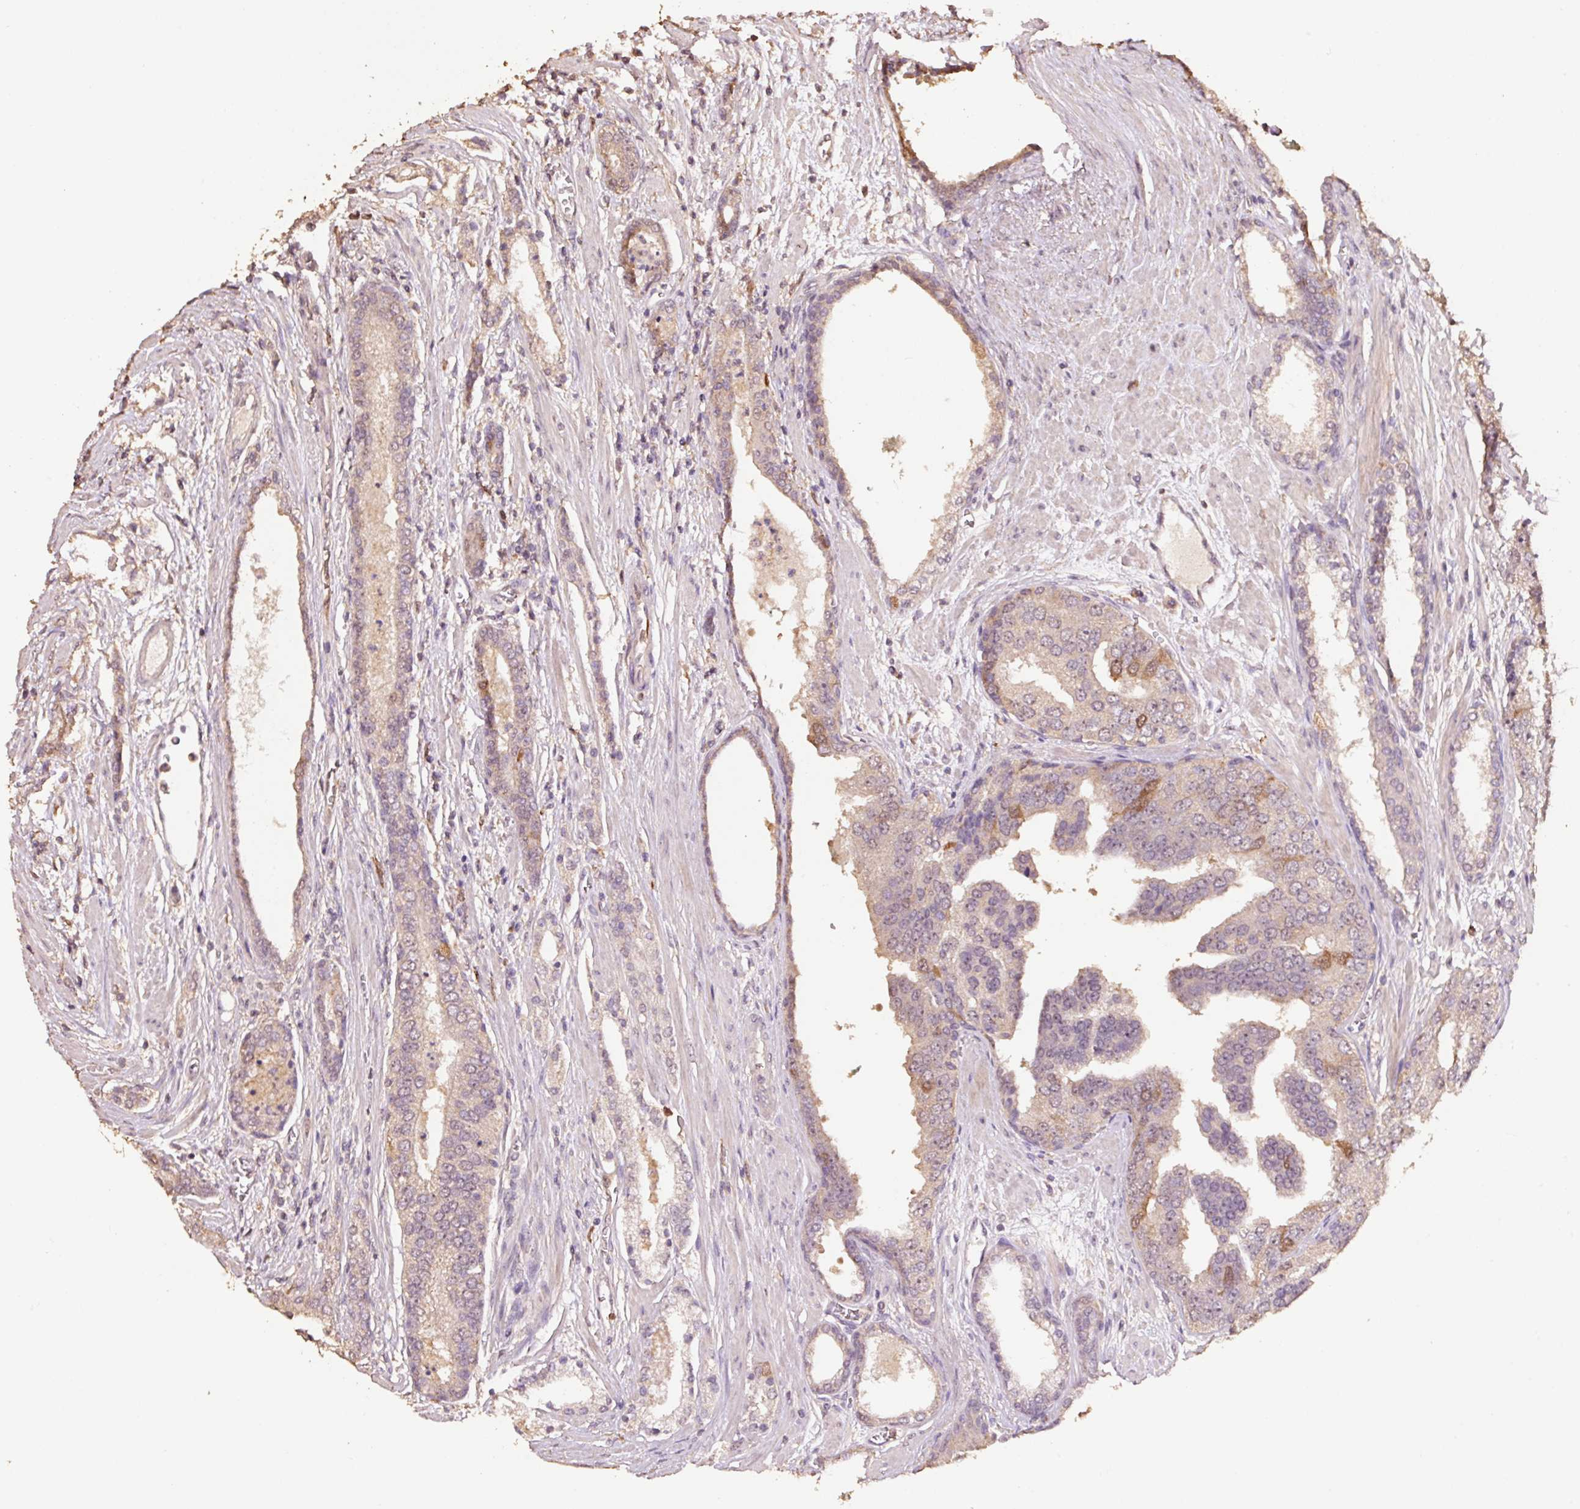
{"staining": {"intensity": "weak", "quantity": ">75%", "location": "cytoplasmic/membranous,nuclear"}, "tissue": "prostate cancer", "cell_type": "Tumor cells", "image_type": "cancer", "snomed": [{"axis": "morphology", "description": "Adenocarcinoma, High grade"}, {"axis": "topography", "description": "Prostate"}], "caption": "Prostate adenocarcinoma (high-grade) stained for a protein exhibits weak cytoplasmic/membranous and nuclear positivity in tumor cells.", "gene": "HERC2", "patient": {"sex": "male", "age": 71}}